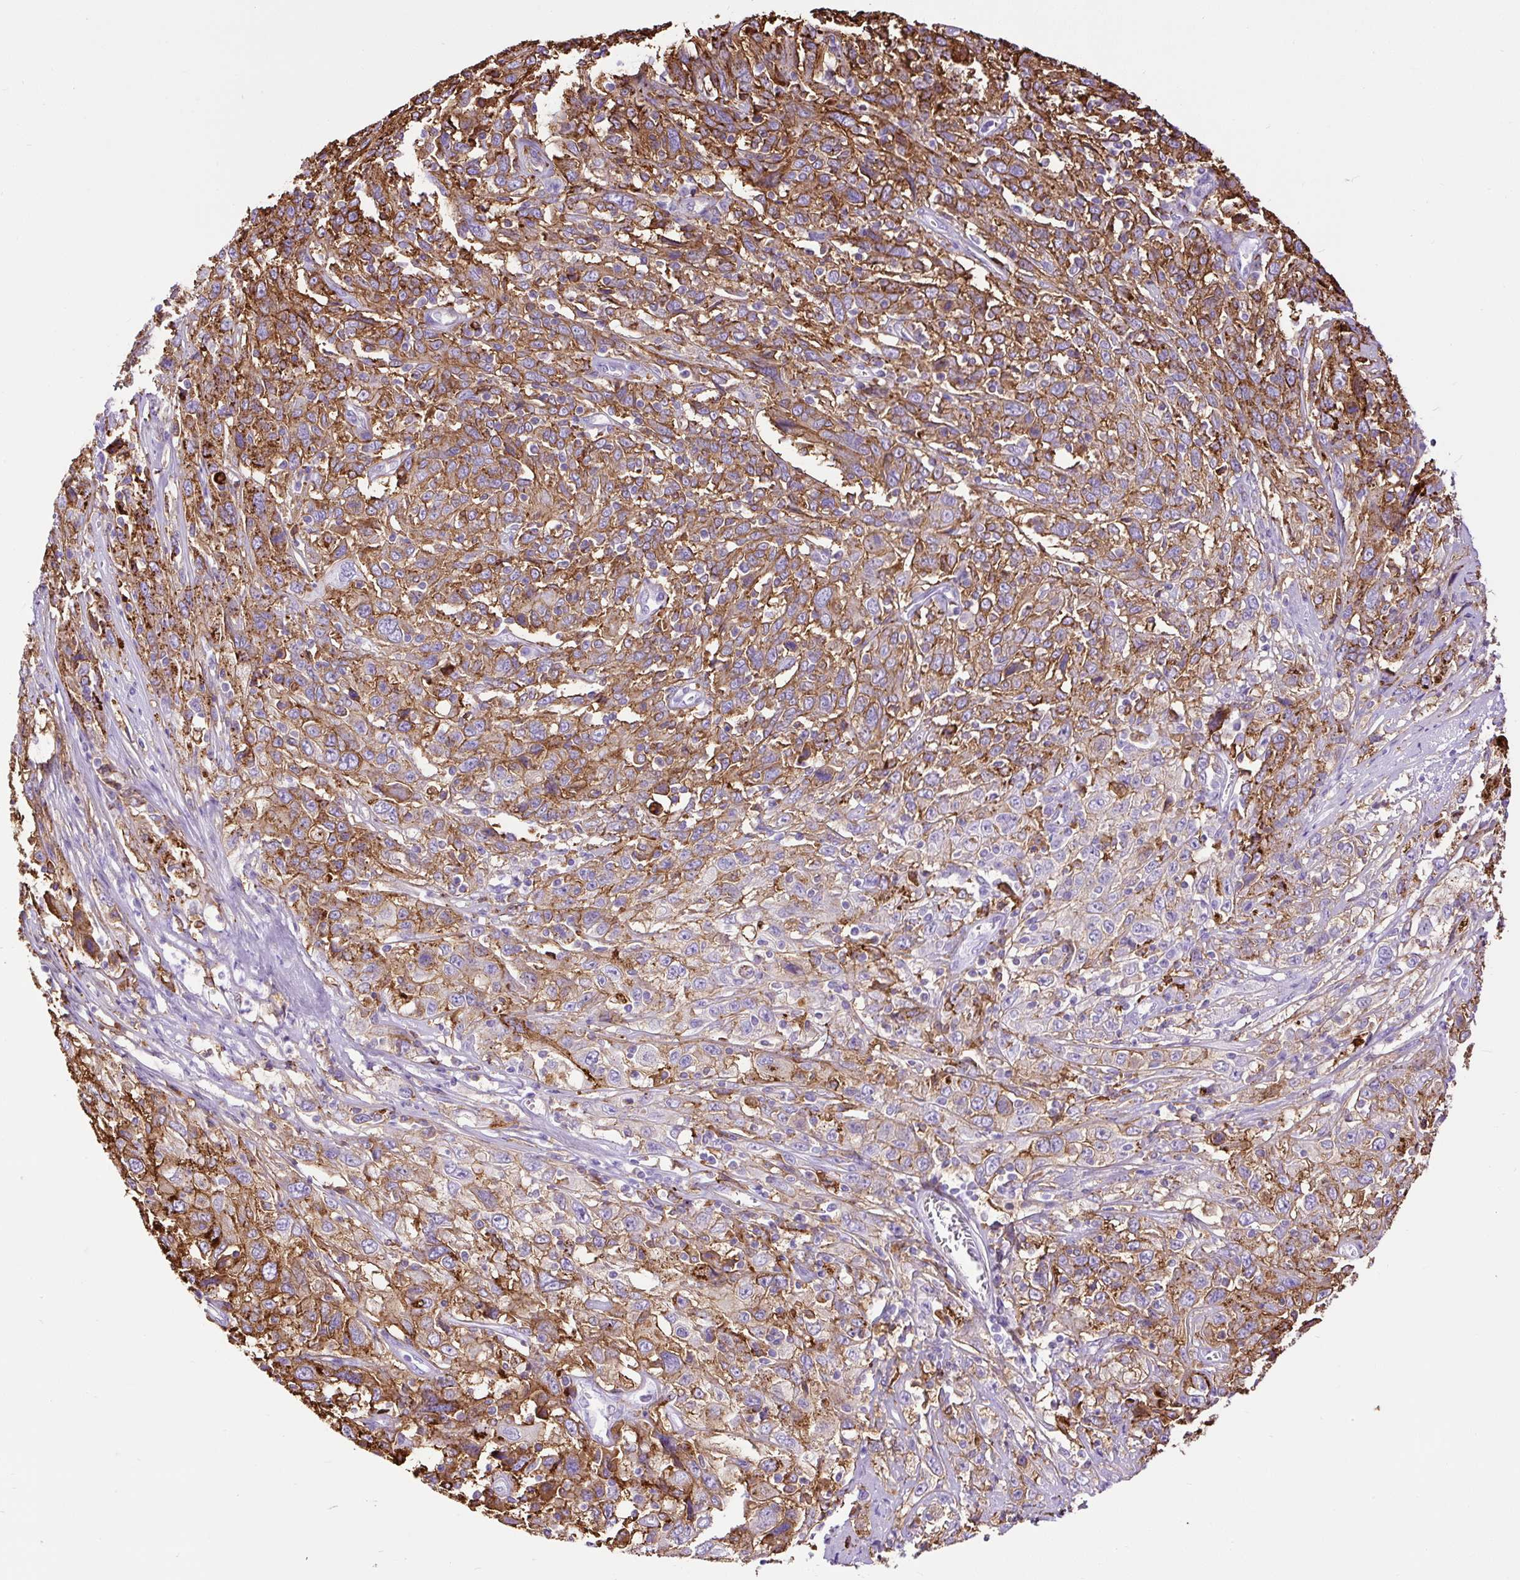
{"staining": {"intensity": "moderate", "quantity": ">75%", "location": "cytoplasmic/membranous"}, "tissue": "cervical cancer", "cell_type": "Tumor cells", "image_type": "cancer", "snomed": [{"axis": "morphology", "description": "Squamous cell carcinoma, NOS"}, {"axis": "topography", "description": "Cervix"}], "caption": "Cervical squamous cell carcinoma tissue displays moderate cytoplasmic/membranous positivity in approximately >75% of tumor cells", "gene": "HLA-DRA", "patient": {"sex": "female", "age": 46}}